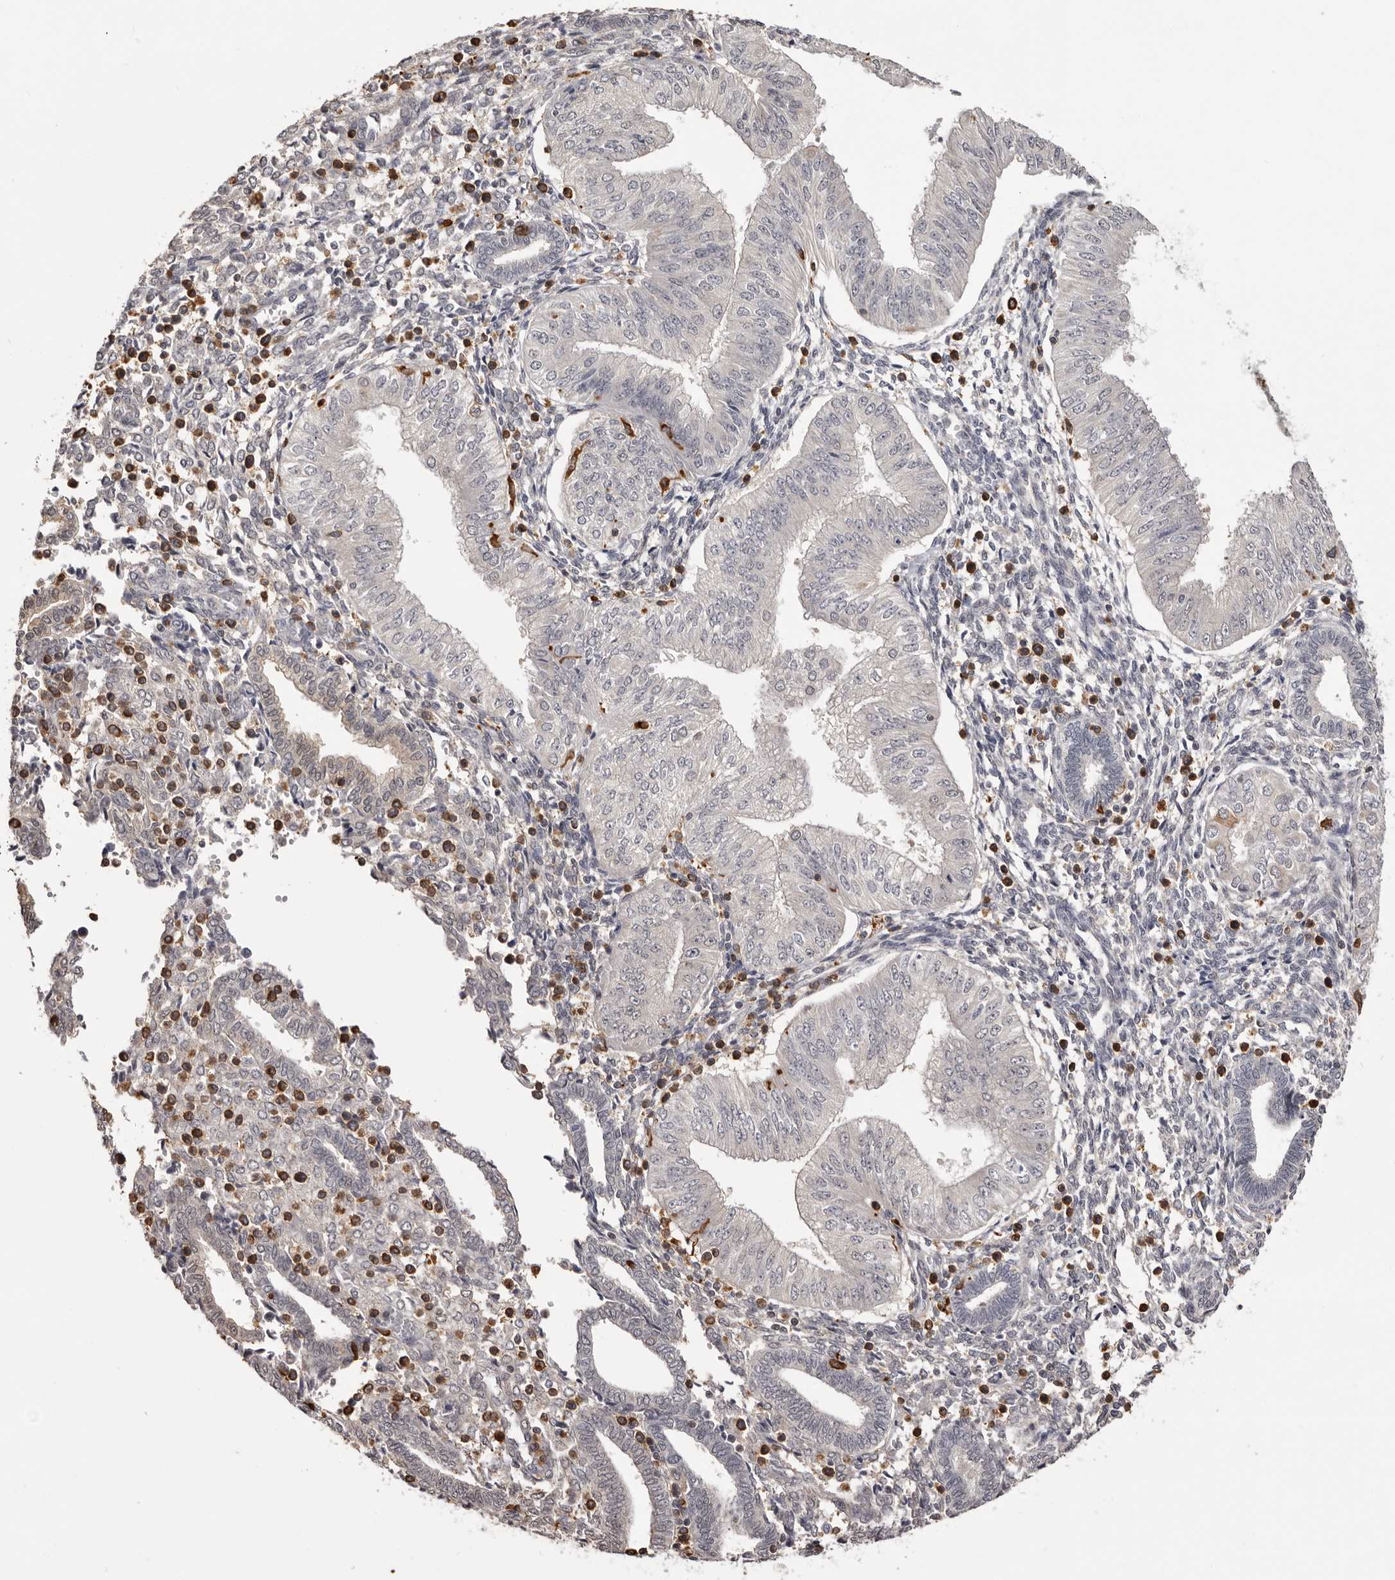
{"staining": {"intensity": "negative", "quantity": "none", "location": "none"}, "tissue": "endometrial cancer", "cell_type": "Tumor cells", "image_type": "cancer", "snomed": [{"axis": "morphology", "description": "Normal tissue, NOS"}, {"axis": "morphology", "description": "Adenocarcinoma, NOS"}, {"axis": "topography", "description": "Endometrium"}], "caption": "Adenocarcinoma (endometrial) stained for a protein using immunohistochemistry shows no positivity tumor cells.", "gene": "TNNI1", "patient": {"sex": "female", "age": 53}}